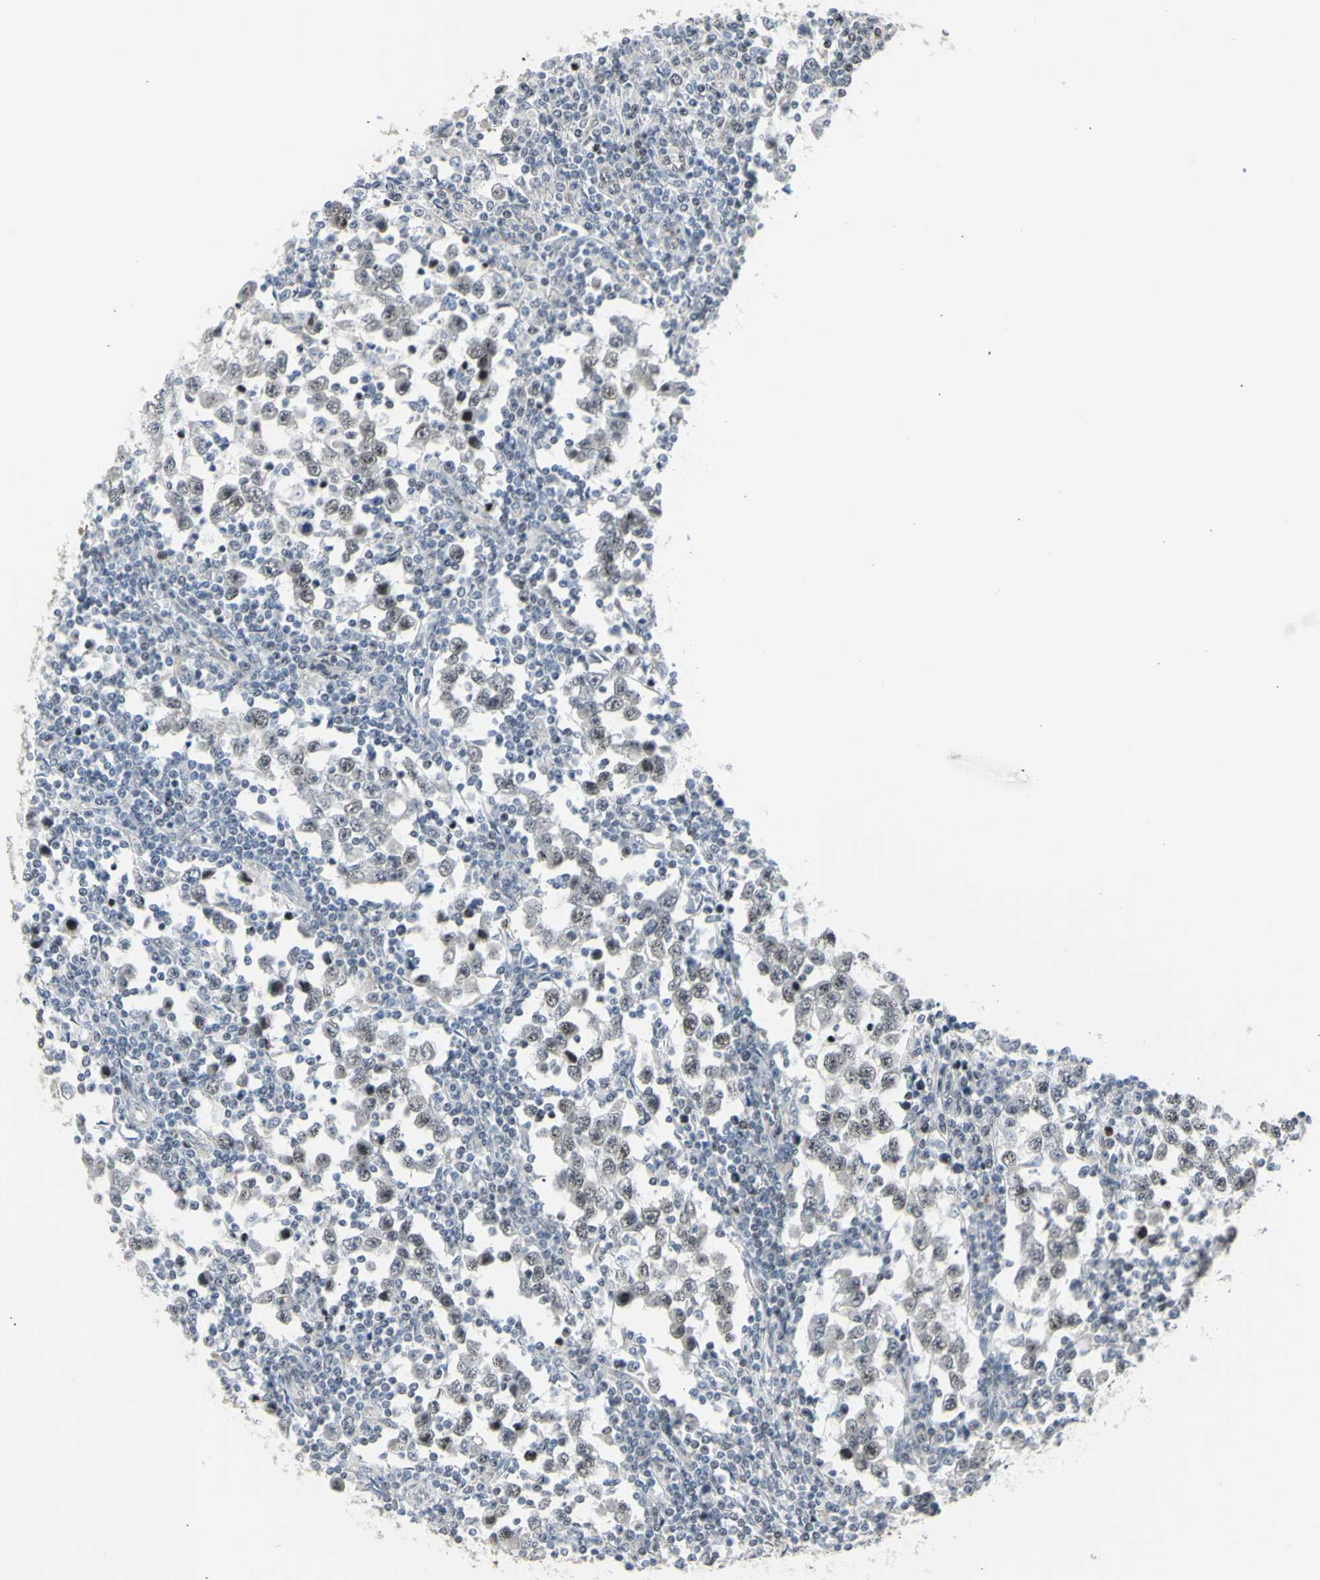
{"staining": {"intensity": "weak", "quantity": ">75%", "location": "nuclear"}, "tissue": "testis cancer", "cell_type": "Tumor cells", "image_type": "cancer", "snomed": [{"axis": "morphology", "description": "Seminoma, NOS"}, {"axis": "topography", "description": "Testis"}], "caption": "This image exhibits immunohistochemistry (IHC) staining of testis seminoma, with low weak nuclear staining in approximately >75% of tumor cells.", "gene": "DHRS7B", "patient": {"sex": "male", "age": 65}}